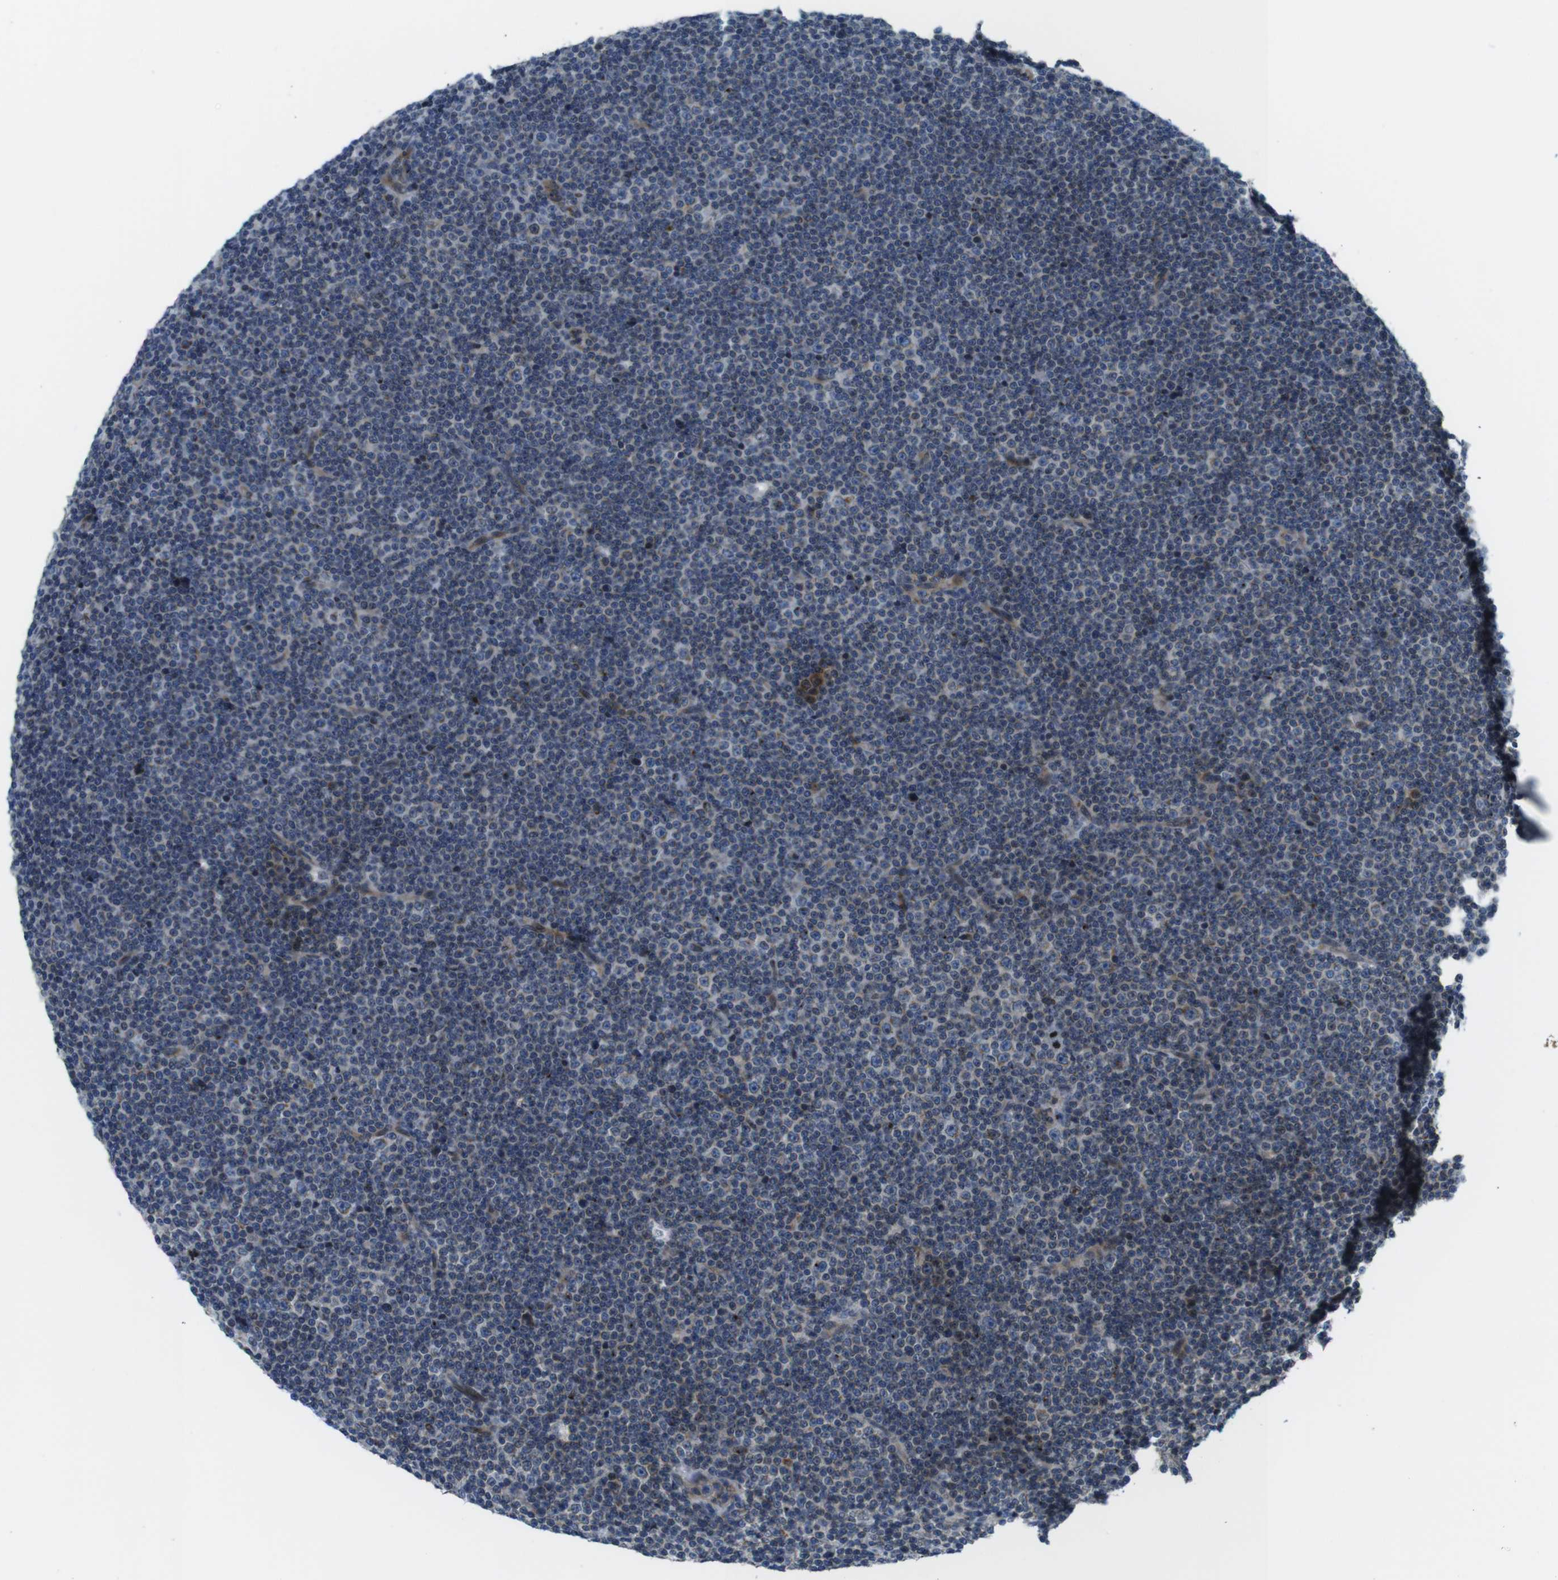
{"staining": {"intensity": "weak", "quantity": "<25%", "location": "cytoplasmic/membranous"}, "tissue": "lymphoma", "cell_type": "Tumor cells", "image_type": "cancer", "snomed": [{"axis": "morphology", "description": "Malignant lymphoma, non-Hodgkin's type, Low grade"}, {"axis": "topography", "description": "Lymph node"}], "caption": "Human low-grade malignant lymphoma, non-Hodgkin's type stained for a protein using immunohistochemistry displays no expression in tumor cells.", "gene": "ZDHHC3", "patient": {"sex": "female", "age": 67}}